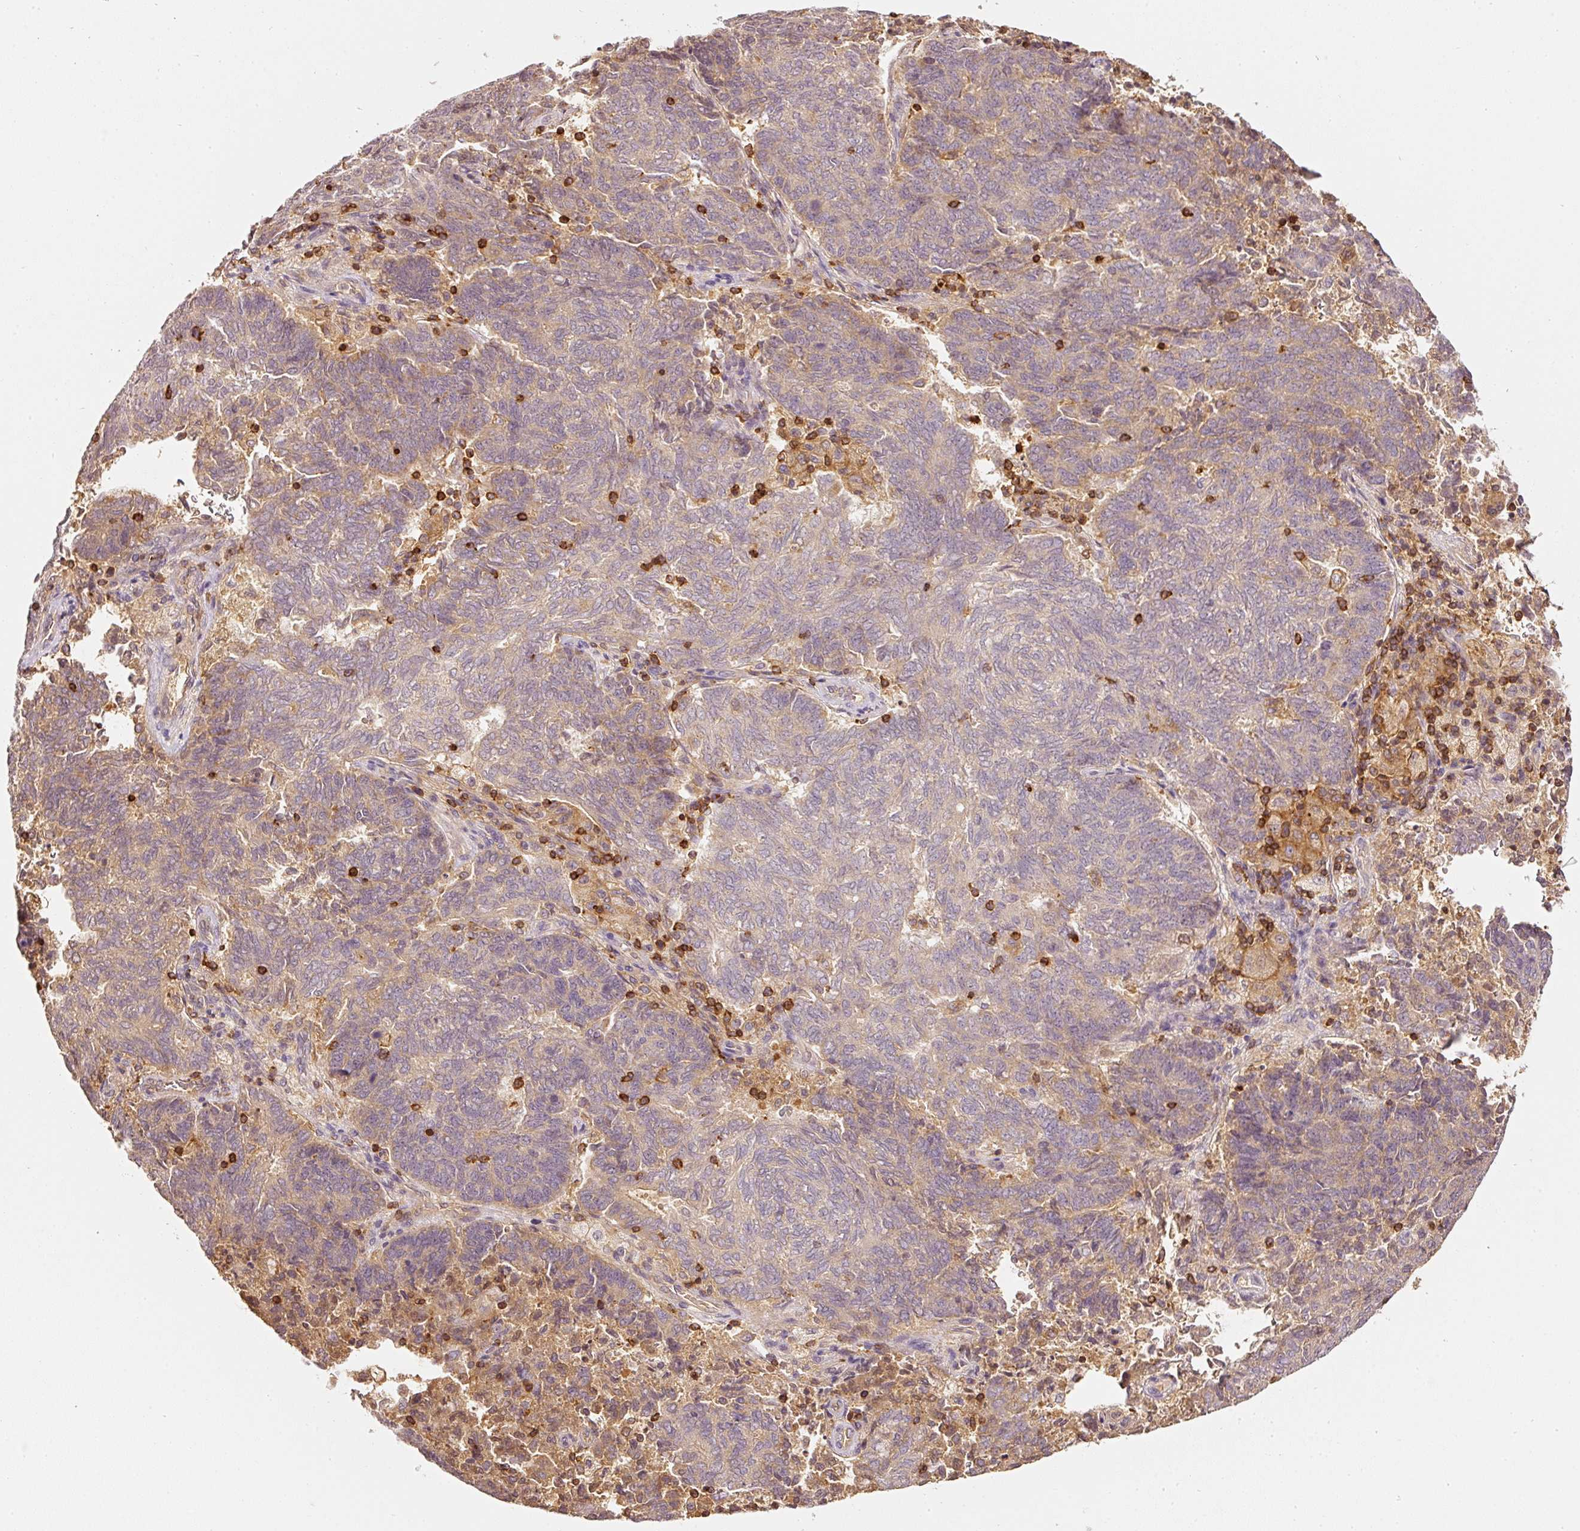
{"staining": {"intensity": "weak", "quantity": "<25%", "location": "cytoplasmic/membranous"}, "tissue": "endometrial cancer", "cell_type": "Tumor cells", "image_type": "cancer", "snomed": [{"axis": "morphology", "description": "Adenocarcinoma, NOS"}, {"axis": "topography", "description": "Endometrium"}], "caption": "Endometrial cancer was stained to show a protein in brown. There is no significant staining in tumor cells.", "gene": "EVL", "patient": {"sex": "female", "age": 80}}